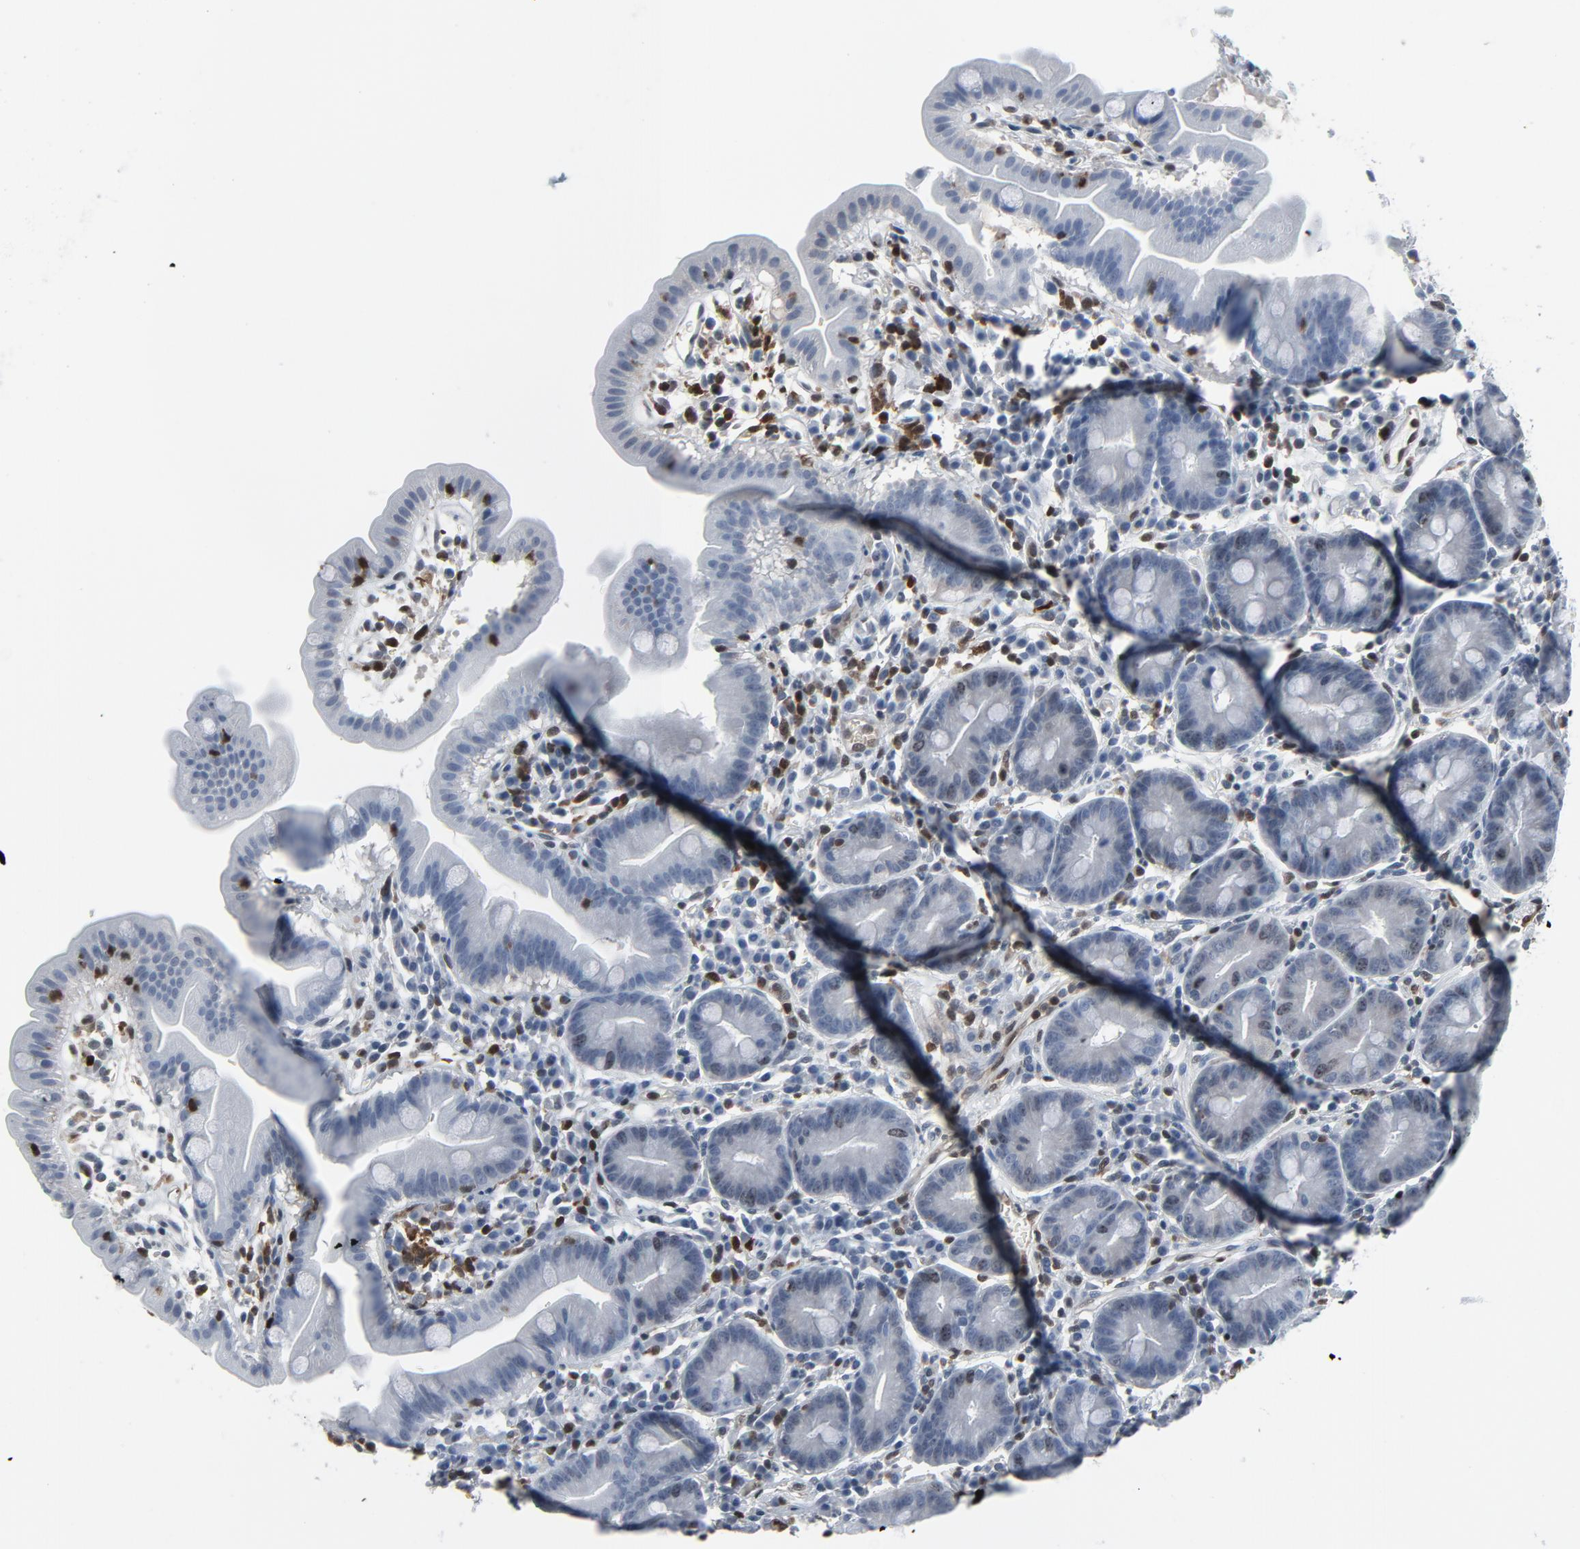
{"staining": {"intensity": "negative", "quantity": "none", "location": "none"}, "tissue": "duodenum", "cell_type": "Glandular cells", "image_type": "normal", "snomed": [{"axis": "morphology", "description": "Normal tissue, NOS"}, {"axis": "topography", "description": "Duodenum"}], "caption": "Glandular cells are negative for protein expression in unremarkable human duodenum. (Stains: DAB immunohistochemistry (IHC) with hematoxylin counter stain, Microscopy: brightfield microscopy at high magnification).", "gene": "STAT5A", "patient": {"sex": "male", "age": 50}}